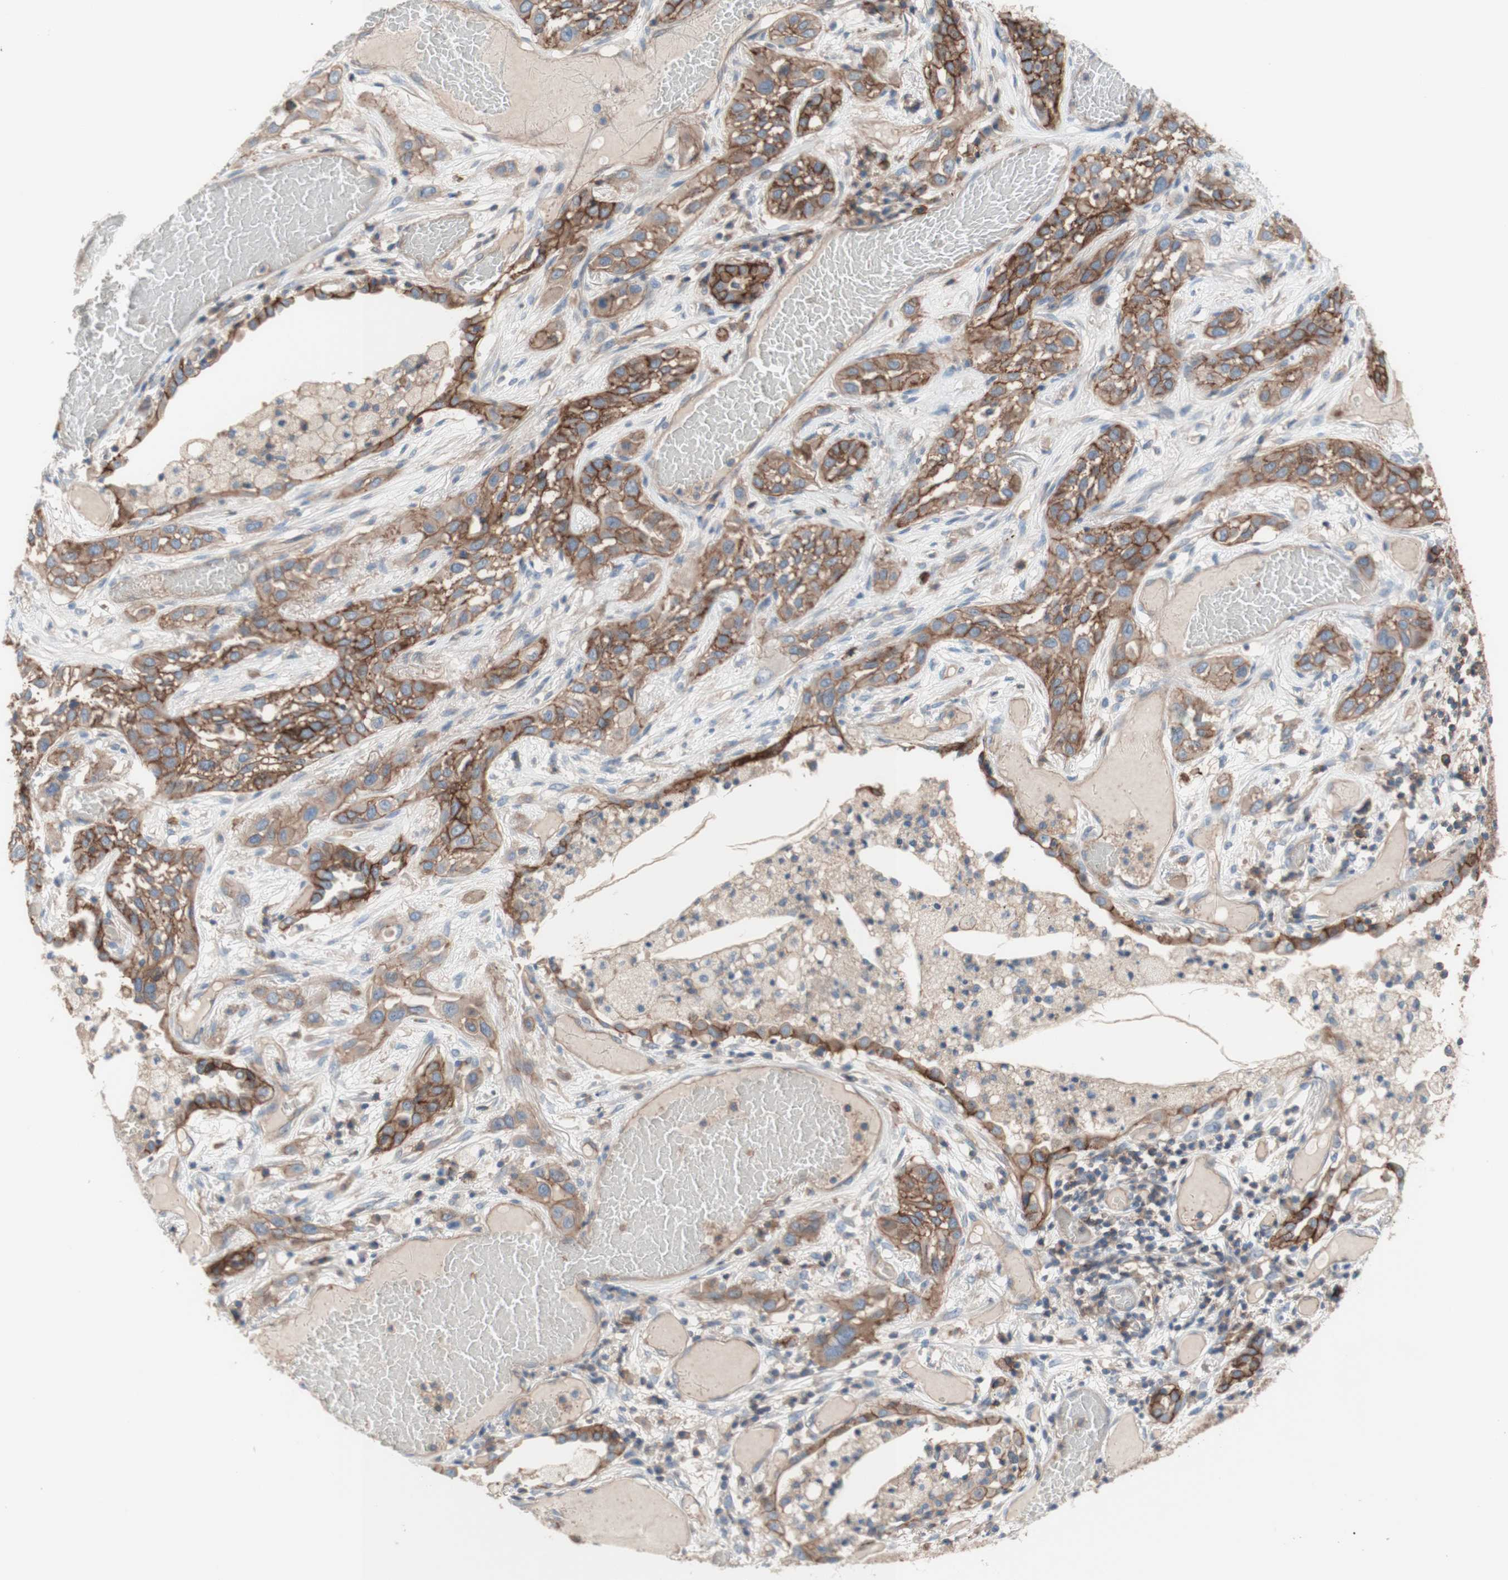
{"staining": {"intensity": "moderate", "quantity": ">75%", "location": "cytoplasmic/membranous"}, "tissue": "lung cancer", "cell_type": "Tumor cells", "image_type": "cancer", "snomed": [{"axis": "morphology", "description": "Squamous cell carcinoma, NOS"}, {"axis": "topography", "description": "Lung"}], "caption": "There is medium levels of moderate cytoplasmic/membranous positivity in tumor cells of lung squamous cell carcinoma, as demonstrated by immunohistochemical staining (brown color).", "gene": "CD46", "patient": {"sex": "male", "age": 71}}